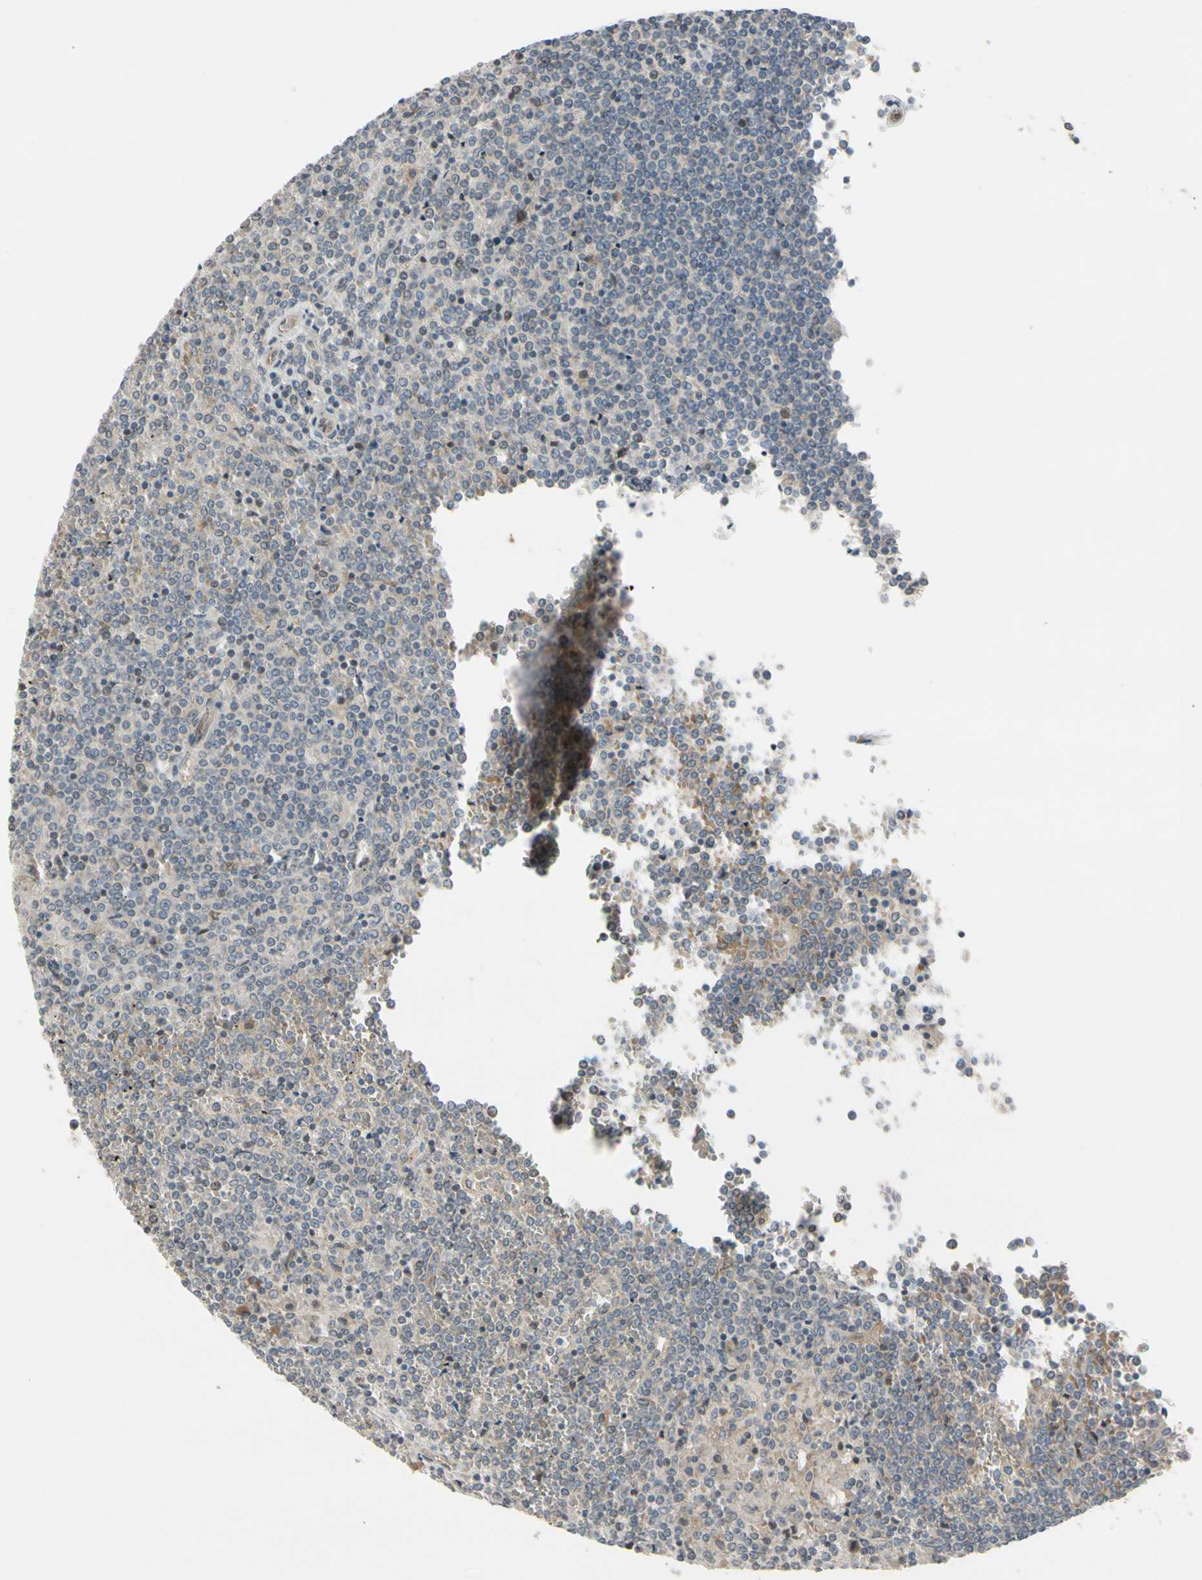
{"staining": {"intensity": "negative", "quantity": "none", "location": "none"}, "tissue": "lymphoma", "cell_type": "Tumor cells", "image_type": "cancer", "snomed": [{"axis": "morphology", "description": "Malignant lymphoma, non-Hodgkin's type, Low grade"}, {"axis": "topography", "description": "Spleen"}], "caption": "This is an immunohistochemistry (IHC) photomicrograph of human low-grade malignant lymphoma, non-Hodgkin's type. There is no expression in tumor cells.", "gene": "FGF10", "patient": {"sex": "female", "age": 19}}